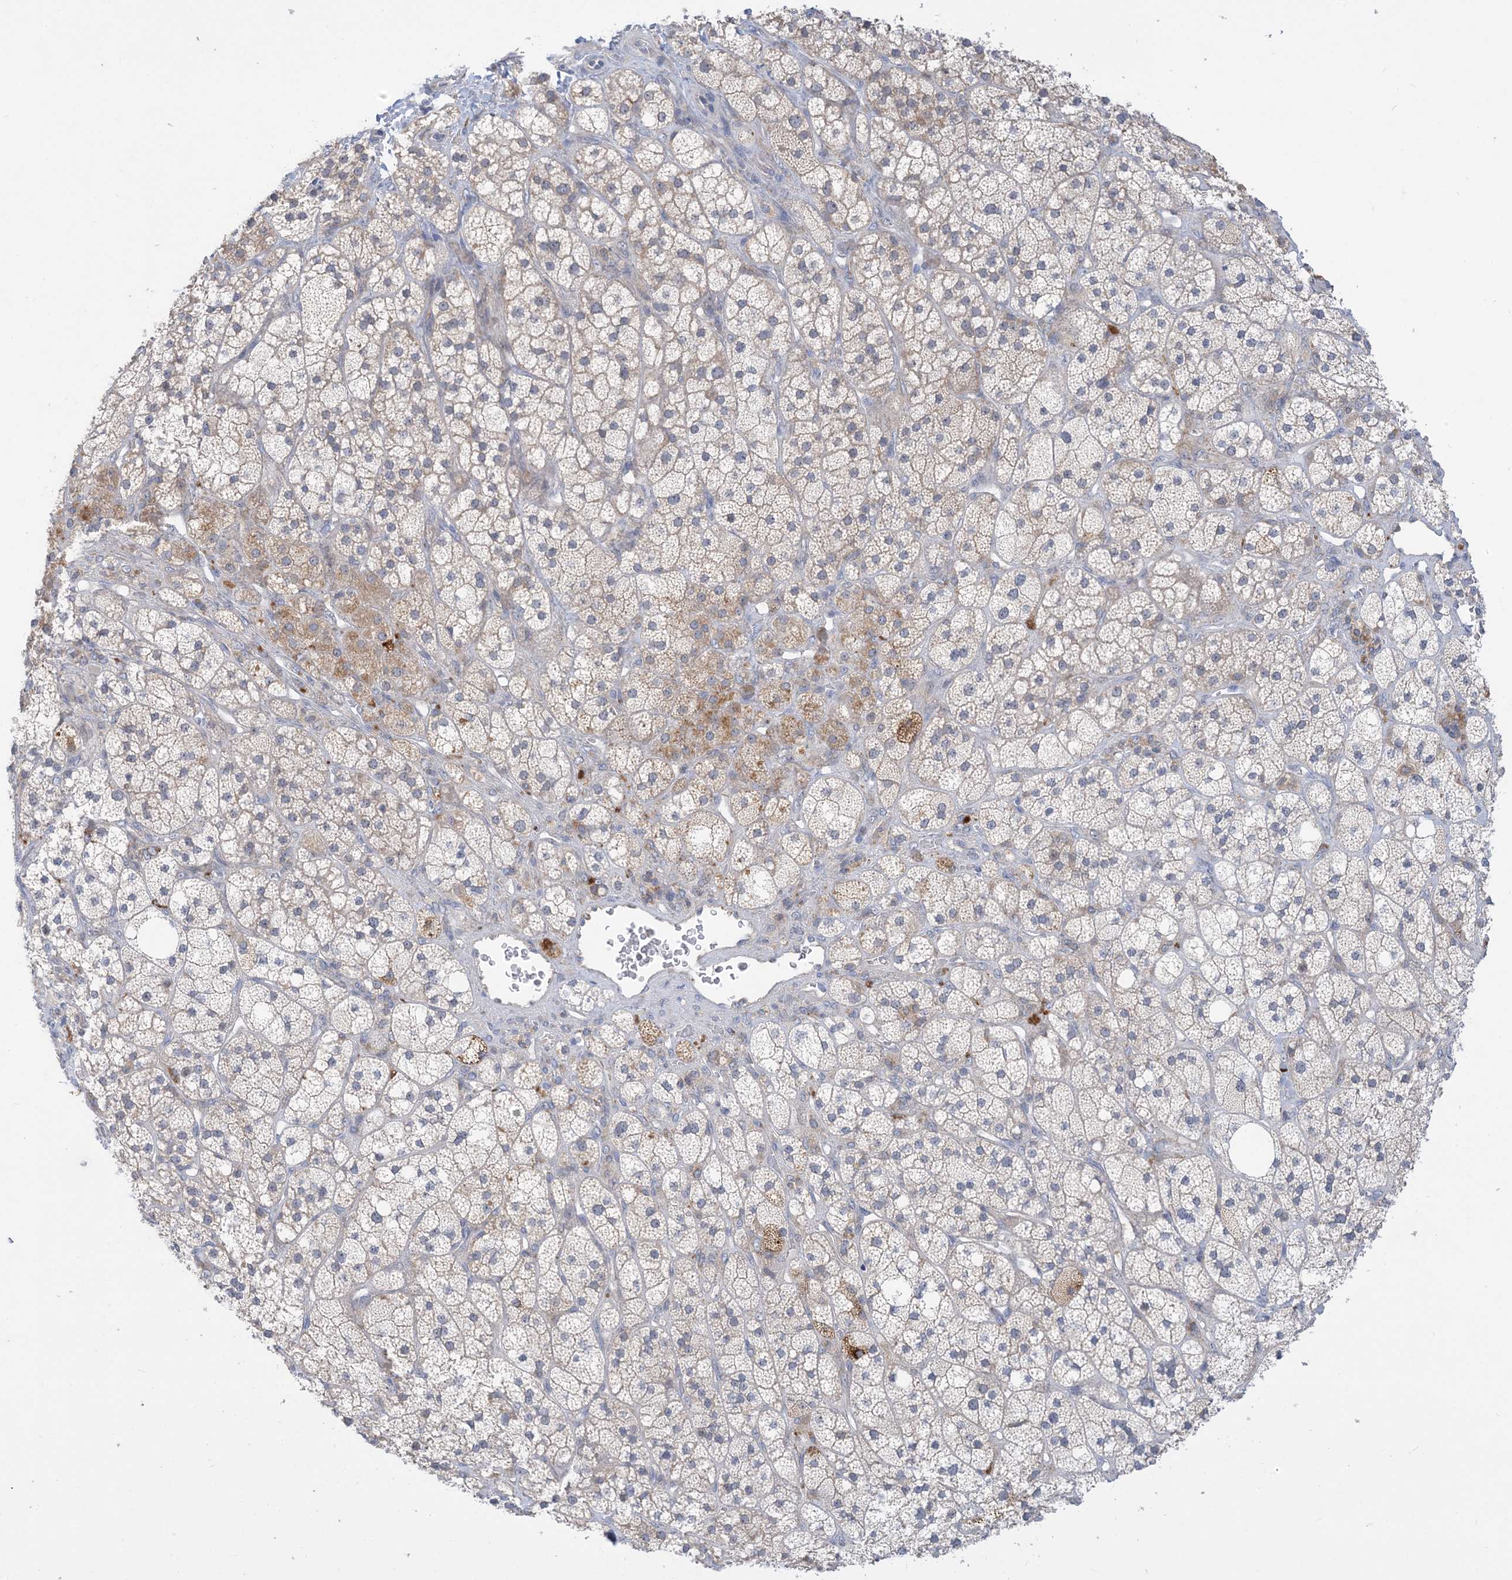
{"staining": {"intensity": "strong", "quantity": "<25%", "location": "cytoplasmic/membranous"}, "tissue": "adrenal gland", "cell_type": "Glandular cells", "image_type": "normal", "snomed": [{"axis": "morphology", "description": "Normal tissue, NOS"}, {"axis": "topography", "description": "Adrenal gland"}], "caption": "Adrenal gland stained with DAB immunohistochemistry reveals medium levels of strong cytoplasmic/membranous staining in approximately <25% of glandular cells.", "gene": "AOC1", "patient": {"sex": "male", "age": 61}}